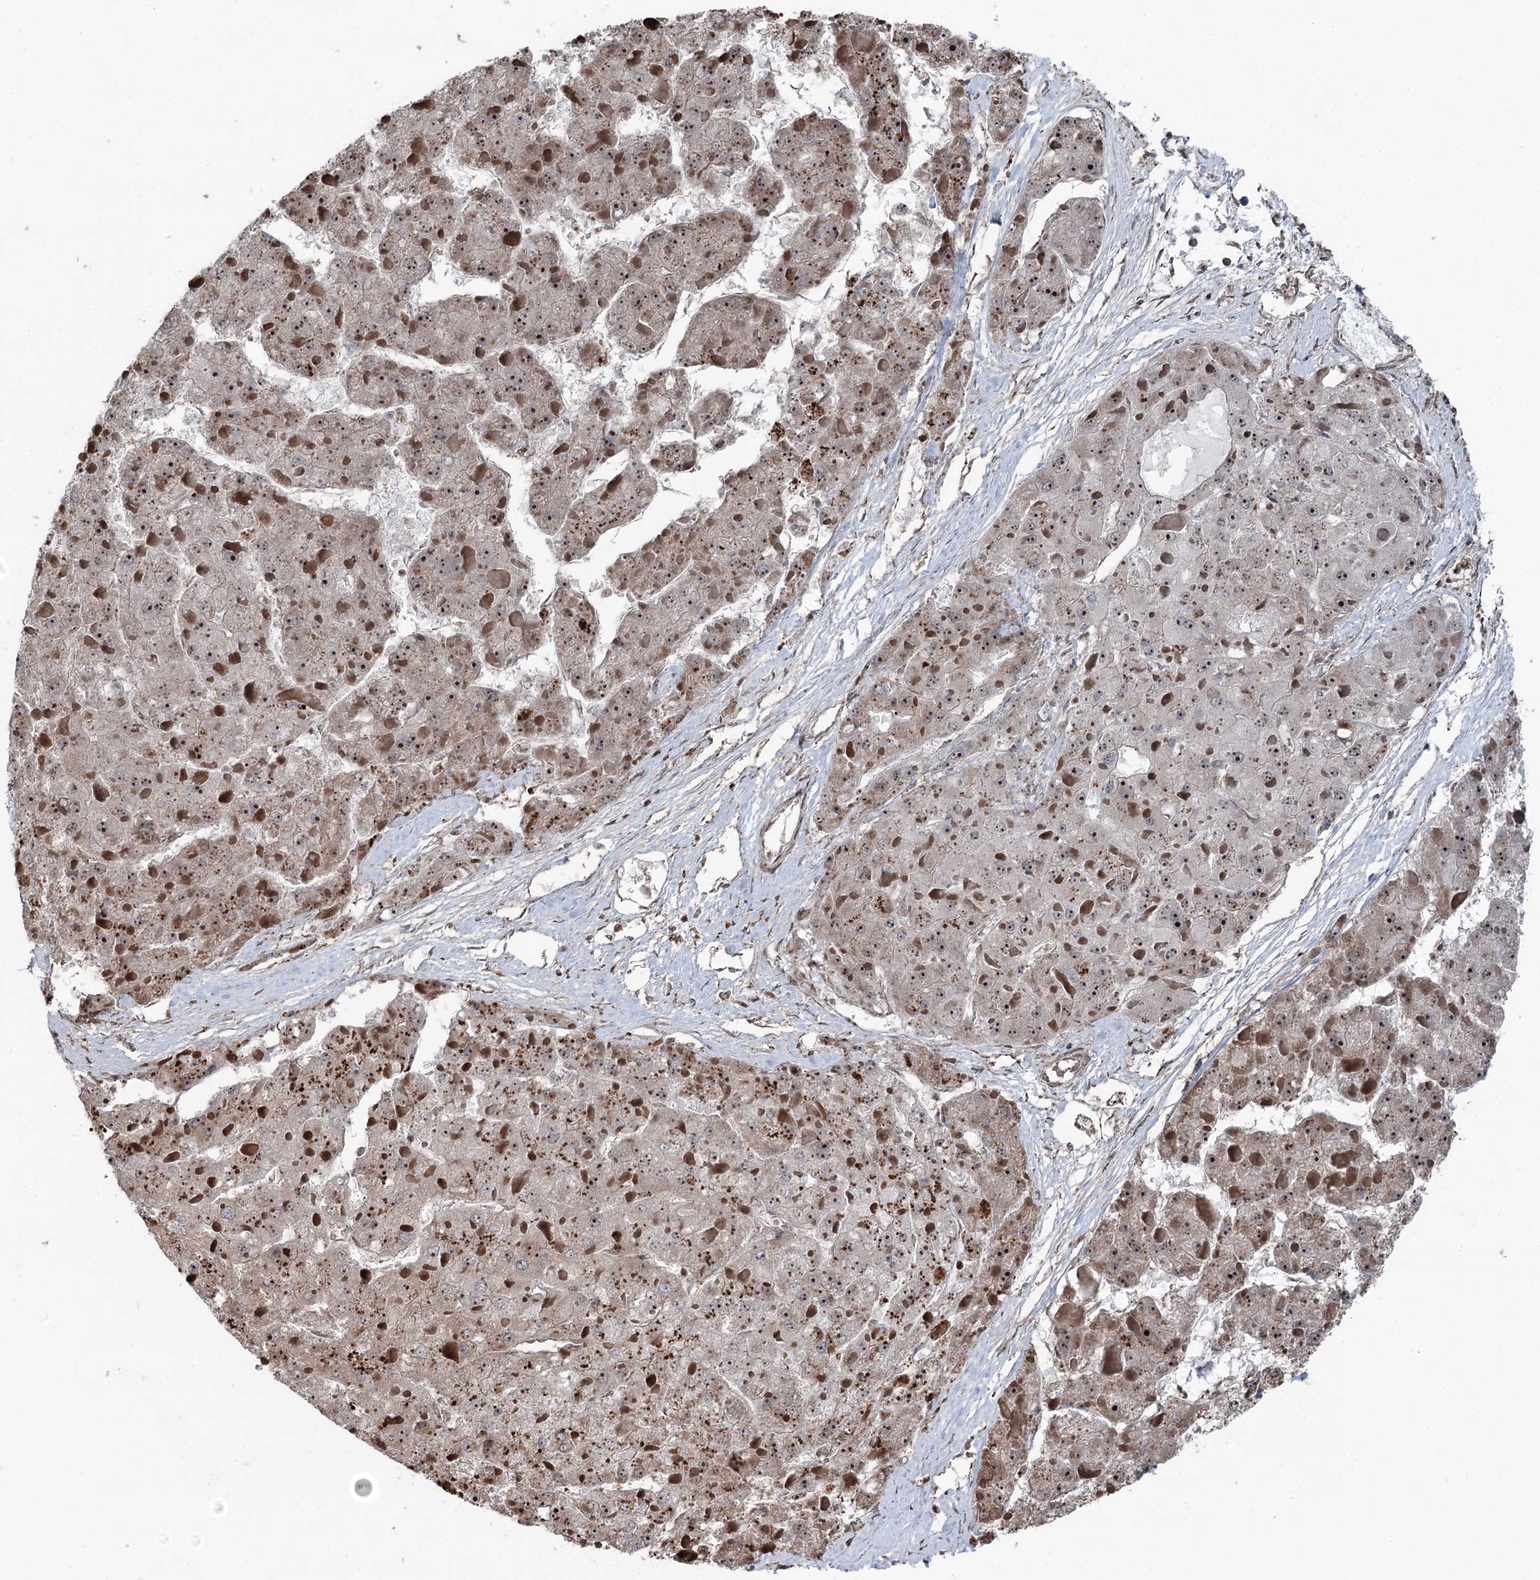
{"staining": {"intensity": "moderate", "quantity": ">75%", "location": "cytoplasmic/membranous,nuclear"}, "tissue": "liver cancer", "cell_type": "Tumor cells", "image_type": "cancer", "snomed": [{"axis": "morphology", "description": "Carcinoma, Hepatocellular, NOS"}, {"axis": "topography", "description": "Liver"}], "caption": "IHC micrograph of hepatocellular carcinoma (liver) stained for a protein (brown), which reveals medium levels of moderate cytoplasmic/membranous and nuclear staining in approximately >75% of tumor cells.", "gene": "STEEP1", "patient": {"sex": "female", "age": 73}}